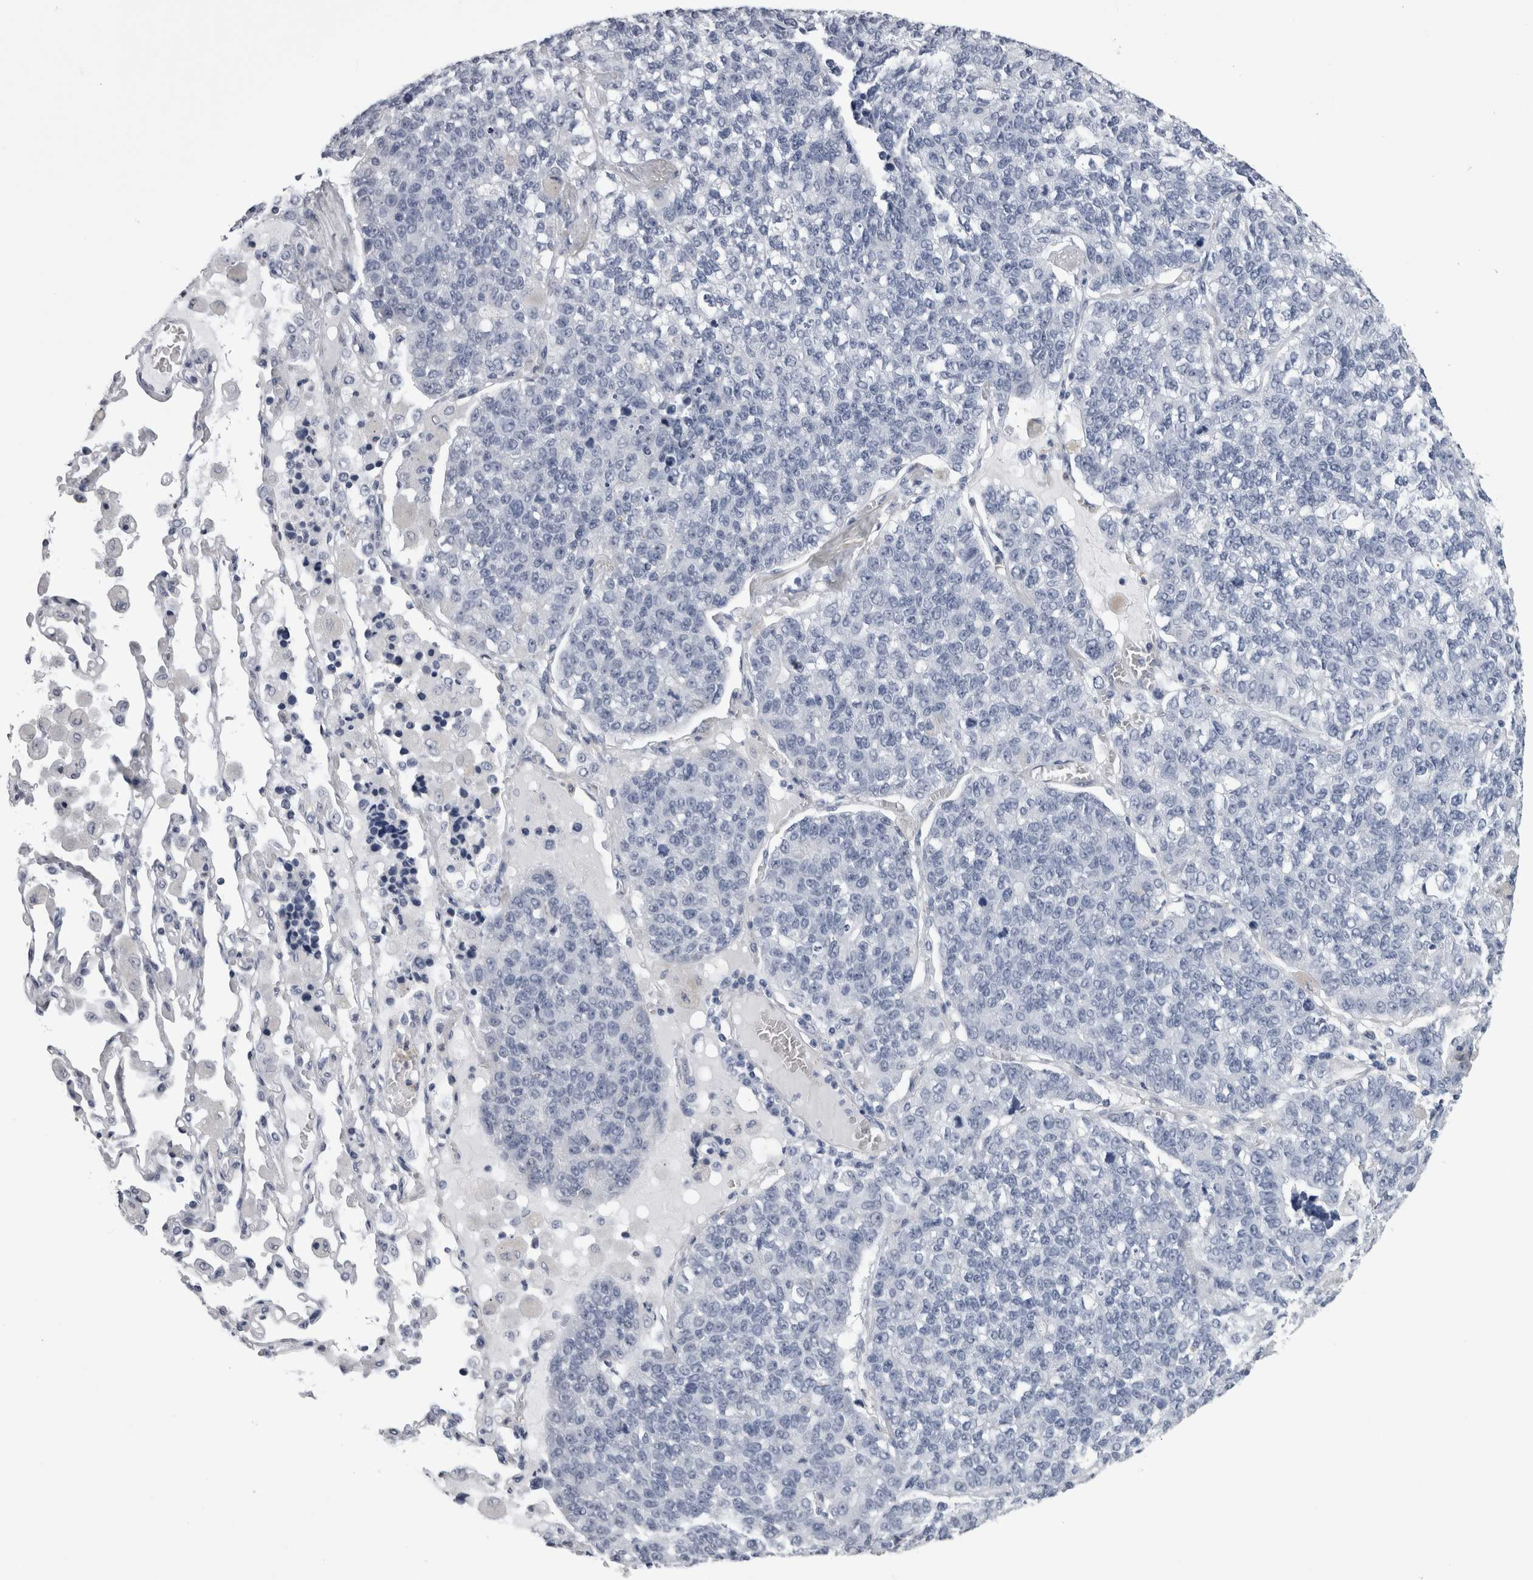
{"staining": {"intensity": "negative", "quantity": "none", "location": "none"}, "tissue": "lung cancer", "cell_type": "Tumor cells", "image_type": "cancer", "snomed": [{"axis": "morphology", "description": "Adenocarcinoma, NOS"}, {"axis": "topography", "description": "Lung"}], "caption": "Histopathology image shows no protein expression in tumor cells of lung adenocarcinoma tissue. (DAB (3,3'-diaminobenzidine) IHC with hematoxylin counter stain).", "gene": "ALDH8A1", "patient": {"sex": "male", "age": 49}}